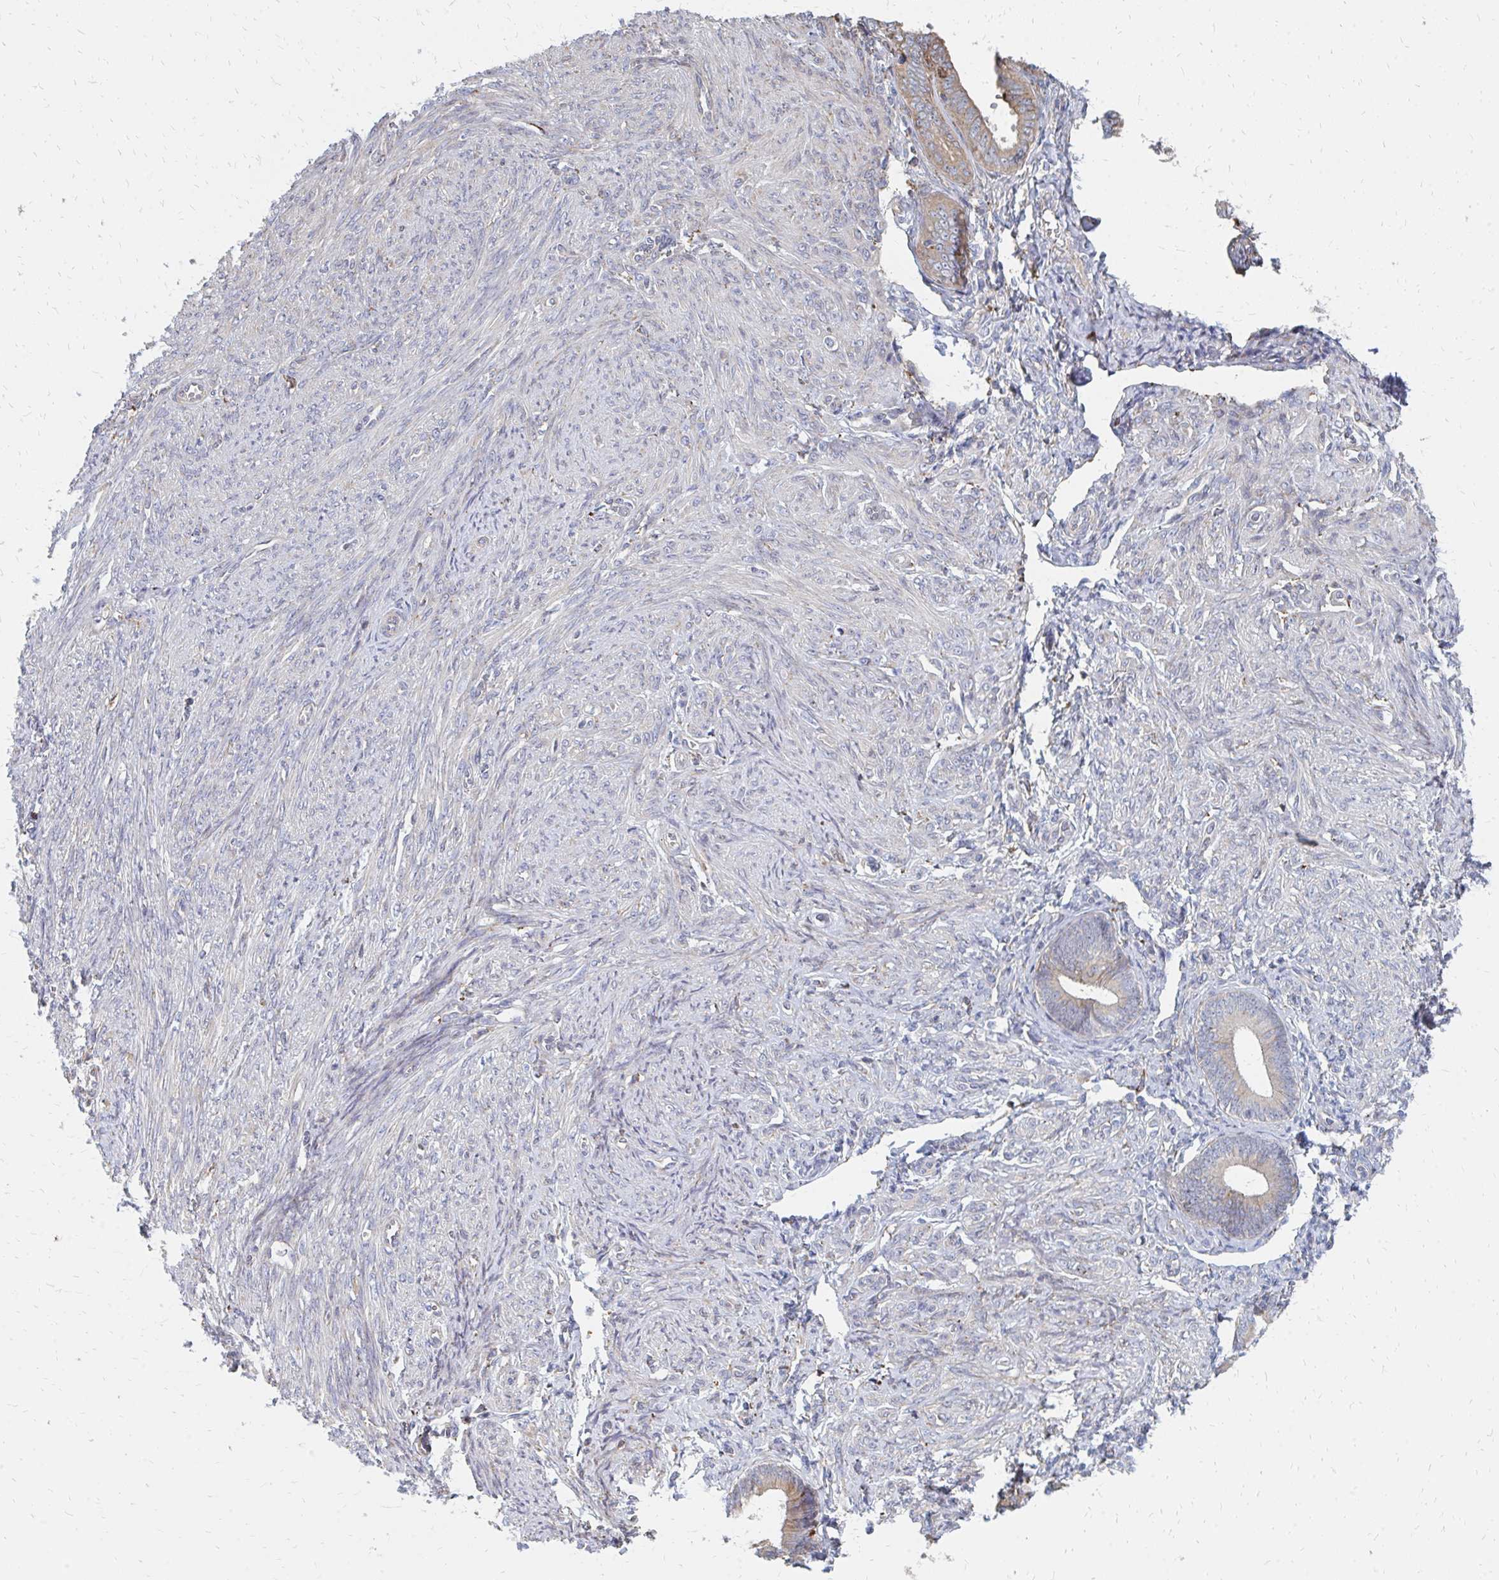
{"staining": {"intensity": "weak", "quantity": "25%-75%", "location": "cytoplasmic/membranous"}, "tissue": "endometrial cancer", "cell_type": "Tumor cells", "image_type": "cancer", "snomed": [{"axis": "morphology", "description": "Adenocarcinoma, NOS"}, {"axis": "topography", "description": "Endometrium"}], "caption": "Immunohistochemical staining of adenocarcinoma (endometrial) exhibits low levels of weak cytoplasmic/membranous protein expression in approximately 25%-75% of tumor cells. The staining was performed using DAB (3,3'-diaminobenzidine) to visualize the protein expression in brown, while the nuclei were stained in blue with hematoxylin (Magnification: 20x).", "gene": "PPP1R13L", "patient": {"sex": "female", "age": 87}}